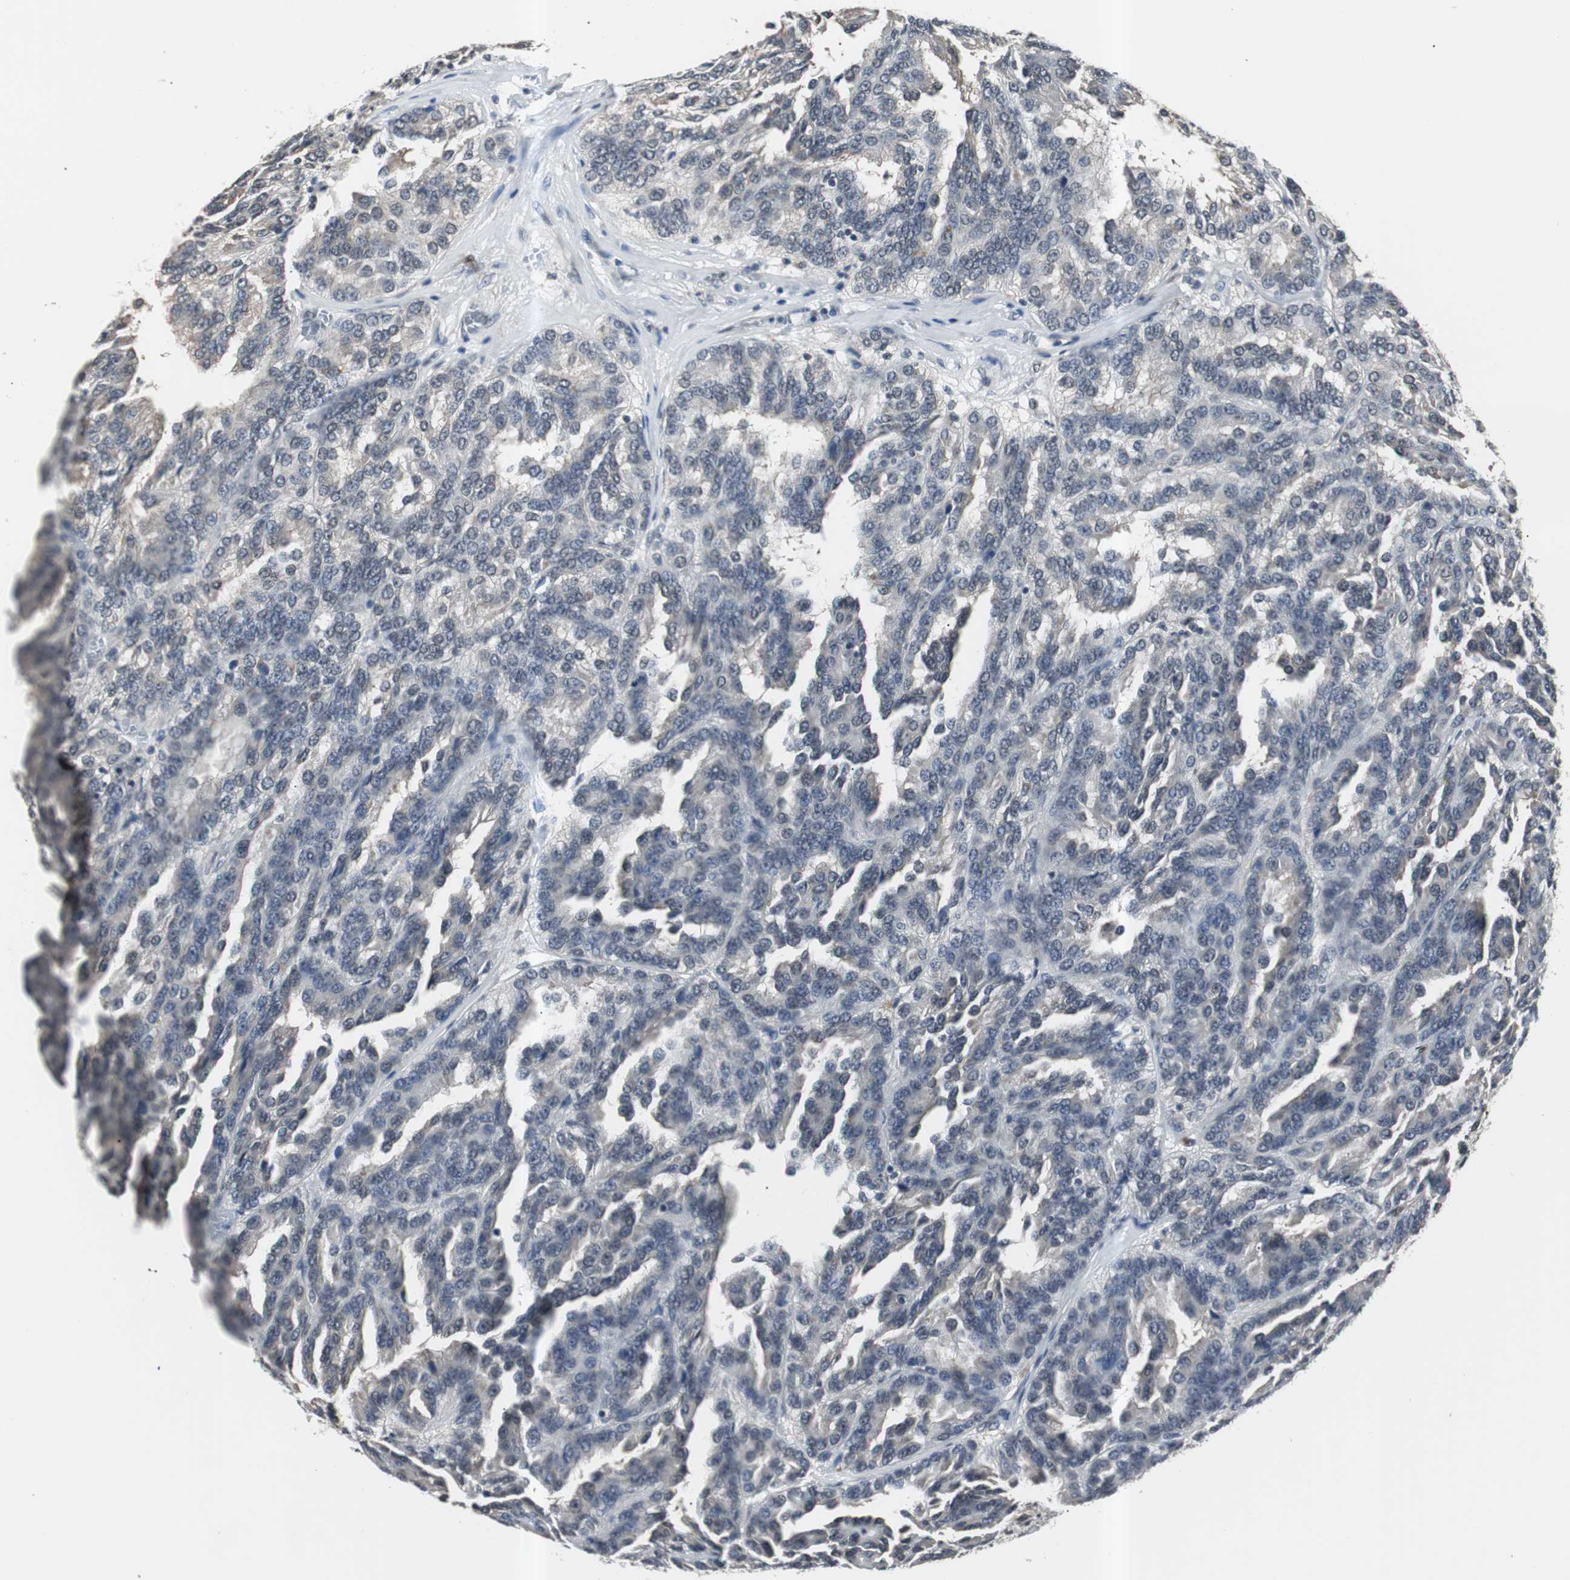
{"staining": {"intensity": "negative", "quantity": "none", "location": "none"}, "tissue": "renal cancer", "cell_type": "Tumor cells", "image_type": "cancer", "snomed": [{"axis": "morphology", "description": "Adenocarcinoma, NOS"}, {"axis": "topography", "description": "Kidney"}], "caption": "Adenocarcinoma (renal) stained for a protein using IHC demonstrates no expression tumor cells.", "gene": "SMAD1", "patient": {"sex": "male", "age": 46}}